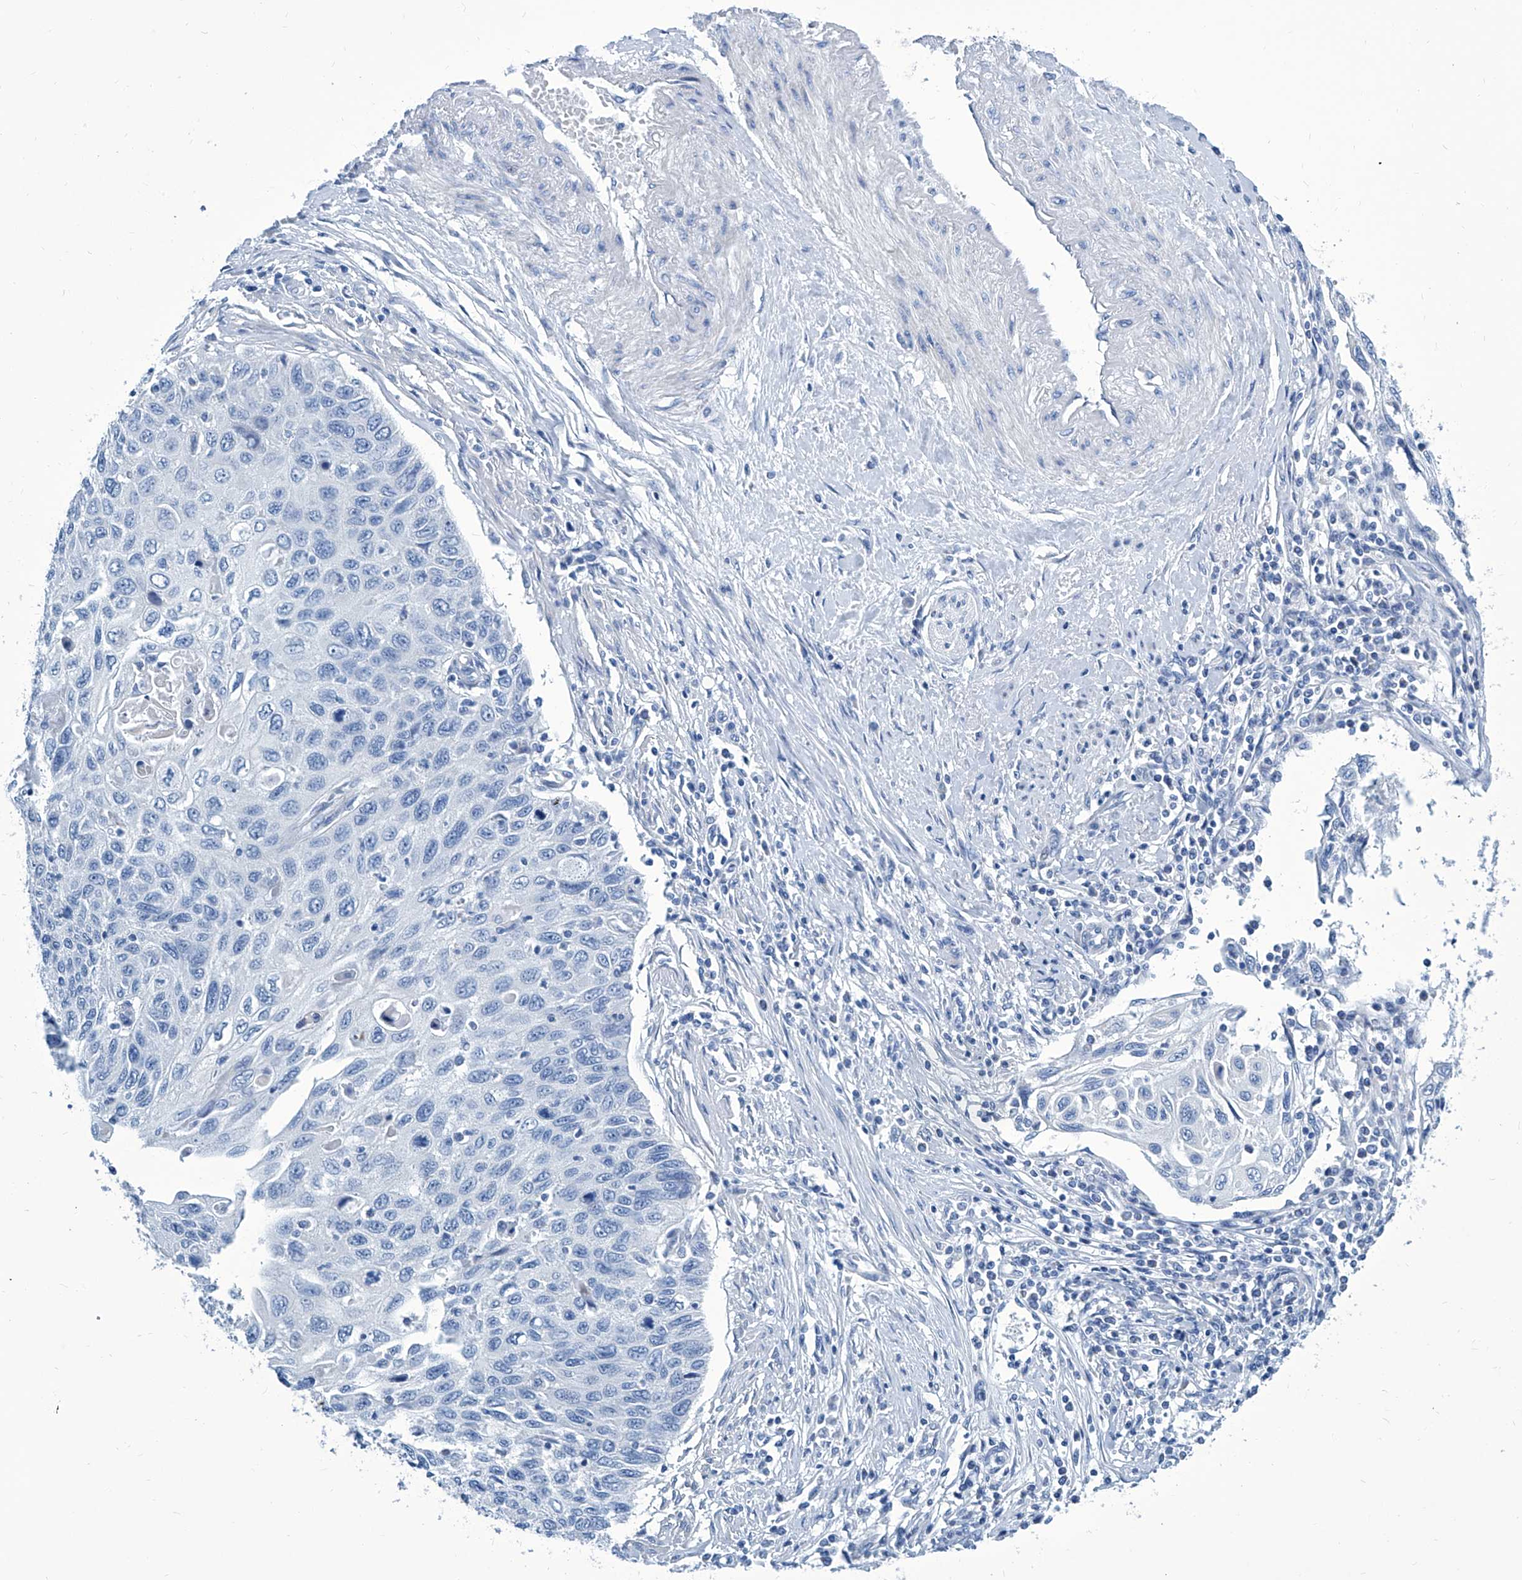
{"staining": {"intensity": "negative", "quantity": "none", "location": "none"}, "tissue": "cervical cancer", "cell_type": "Tumor cells", "image_type": "cancer", "snomed": [{"axis": "morphology", "description": "Squamous cell carcinoma, NOS"}, {"axis": "topography", "description": "Cervix"}], "caption": "The immunohistochemistry (IHC) histopathology image has no significant expression in tumor cells of cervical squamous cell carcinoma tissue.", "gene": "ZNF519", "patient": {"sex": "female", "age": 70}}